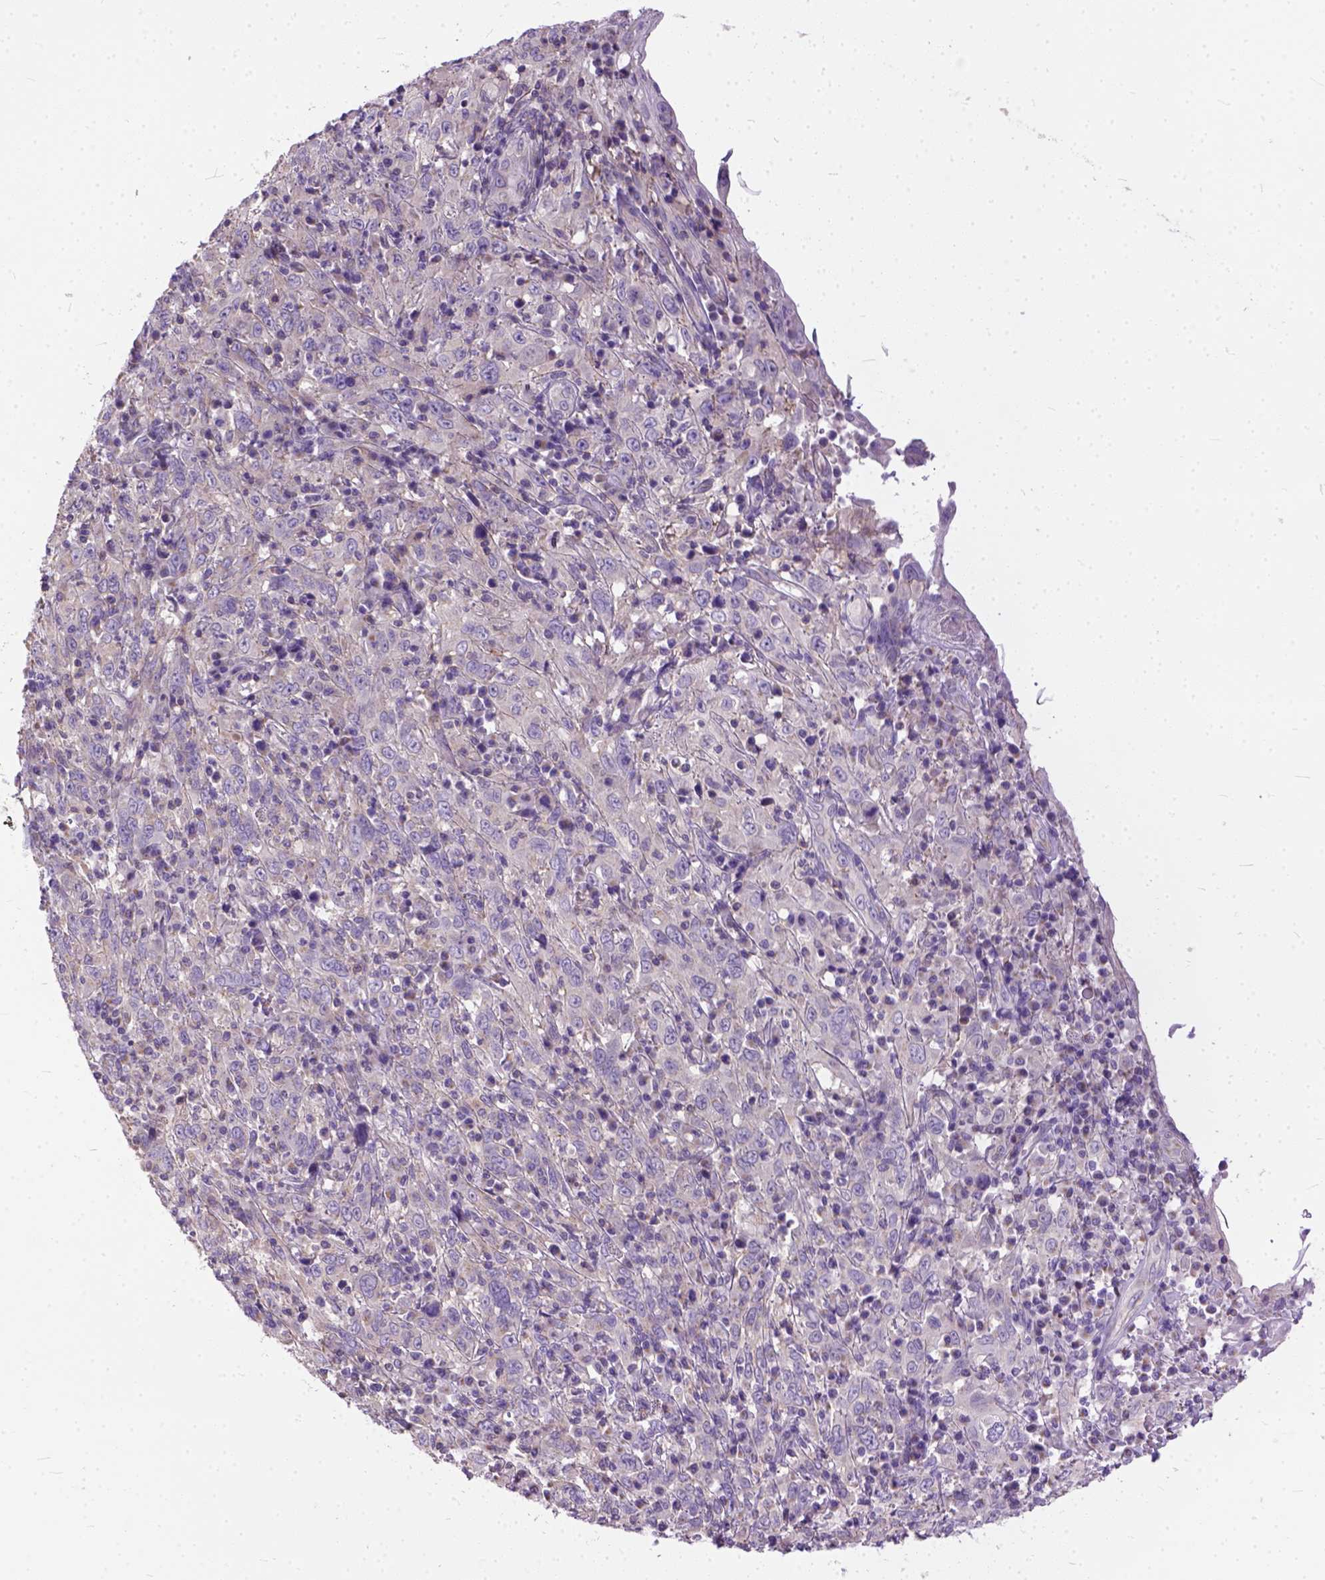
{"staining": {"intensity": "negative", "quantity": "none", "location": "none"}, "tissue": "cervical cancer", "cell_type": "Tumor cells", "image_type": "cancer", "snomed": [{"axis": "morphology", "description": "Squamous cell carcinoma, NOS"}, {"axis": "topography", "description": "Cervix"}], "caption": "DAB immunohistochemical staining of human squamous cell carcinoma (cervical) demonstrates no significant staining in tumor cells.", "gene": "BANF2", "patient": {"sex": "female", "age": 46}}